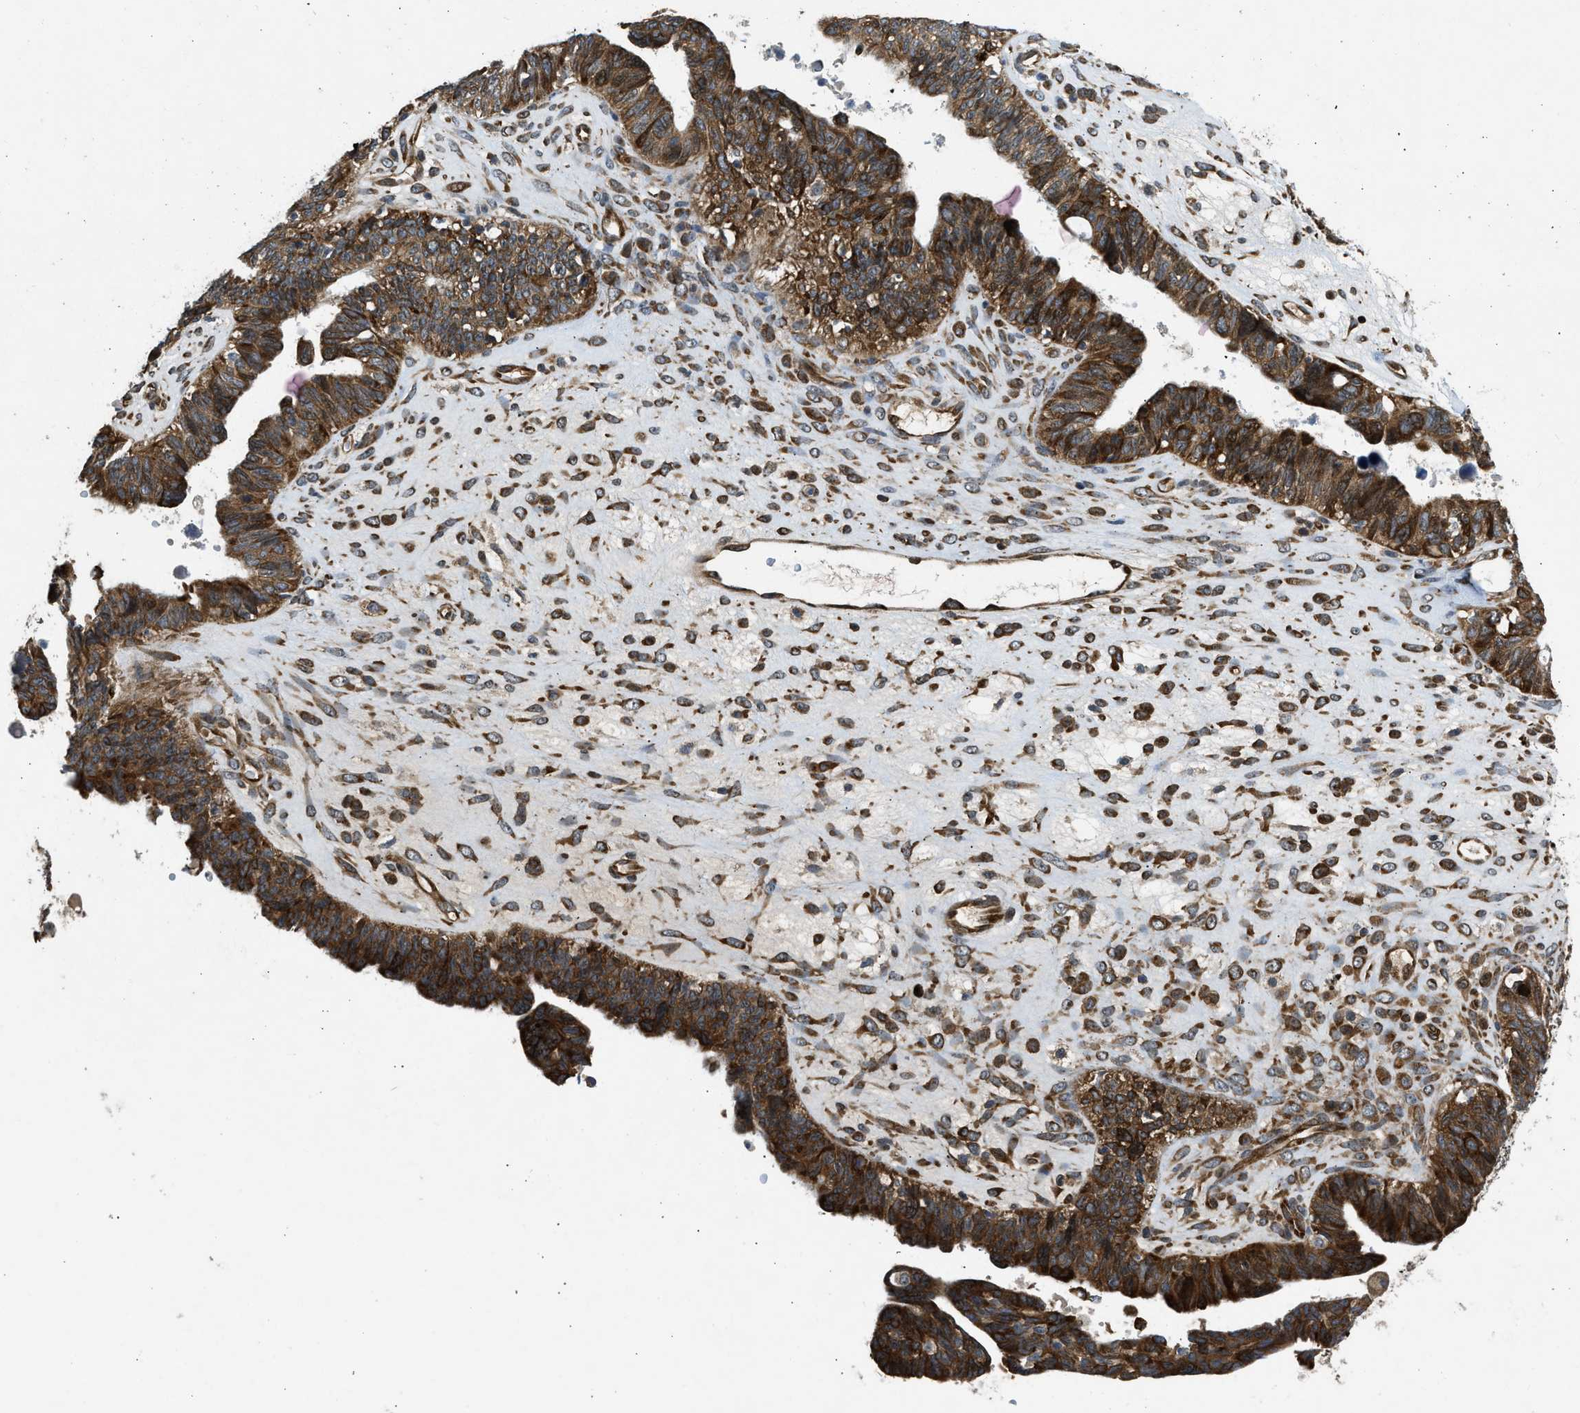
{"staining": {"intensity": "strong", "quantity": ">75%", "location": "cytoplasmic/membranous"}, "tissue": "ovarian cancer", "cell_type": "Tumor cells", "image_type": "cancer", "snomed": [{"axis": "morphology", "description": "Cystadenocarcinoma, serous, NOS"}, {"axis": "topography", "description": "Ovary"}], "caption": "Immunohistochemical staining of ovarian serous cystadenocarcinoma shows strong cytoplasmic/membranous protein expression in about >75% of tumor cells.", "gene": "RASGRF2", "patient": {"sex": "female", "age": 79}}